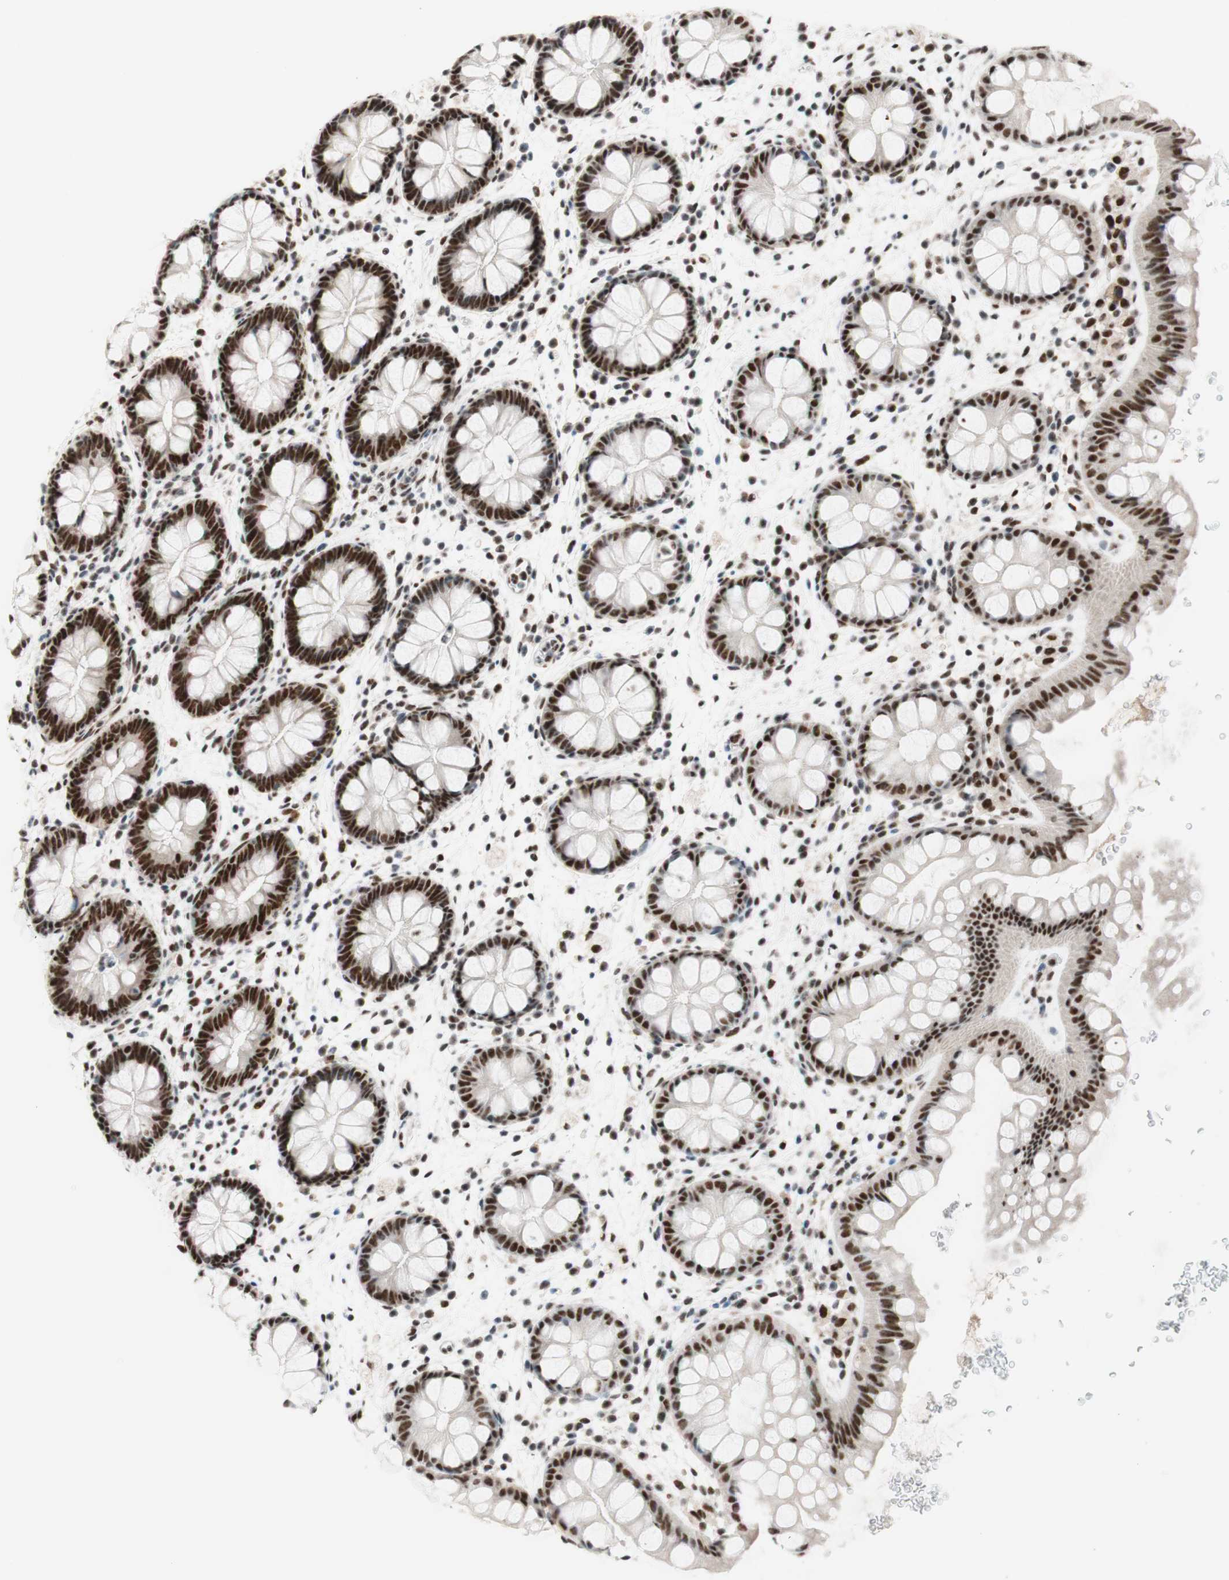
{"staining": {"intensity": "strong", "quantity": ">75%", "location": "nuclear"}, "tissue": "rectum", "cell_type": "Glandular cells", "image_type": "normal", "snomed": [{"axis": "morphology", "description": "Normal tissue, NOS"}, {"axis": "topography", "description": "Rectum"}], "caption": "There is high levels of strong nuclear expression in glandular cells of normal rectum, as demonstrated by immunohistochemical staining (brown color).", "gene": "PRPF19", "patient": {"sex": "female", "age": 24}}